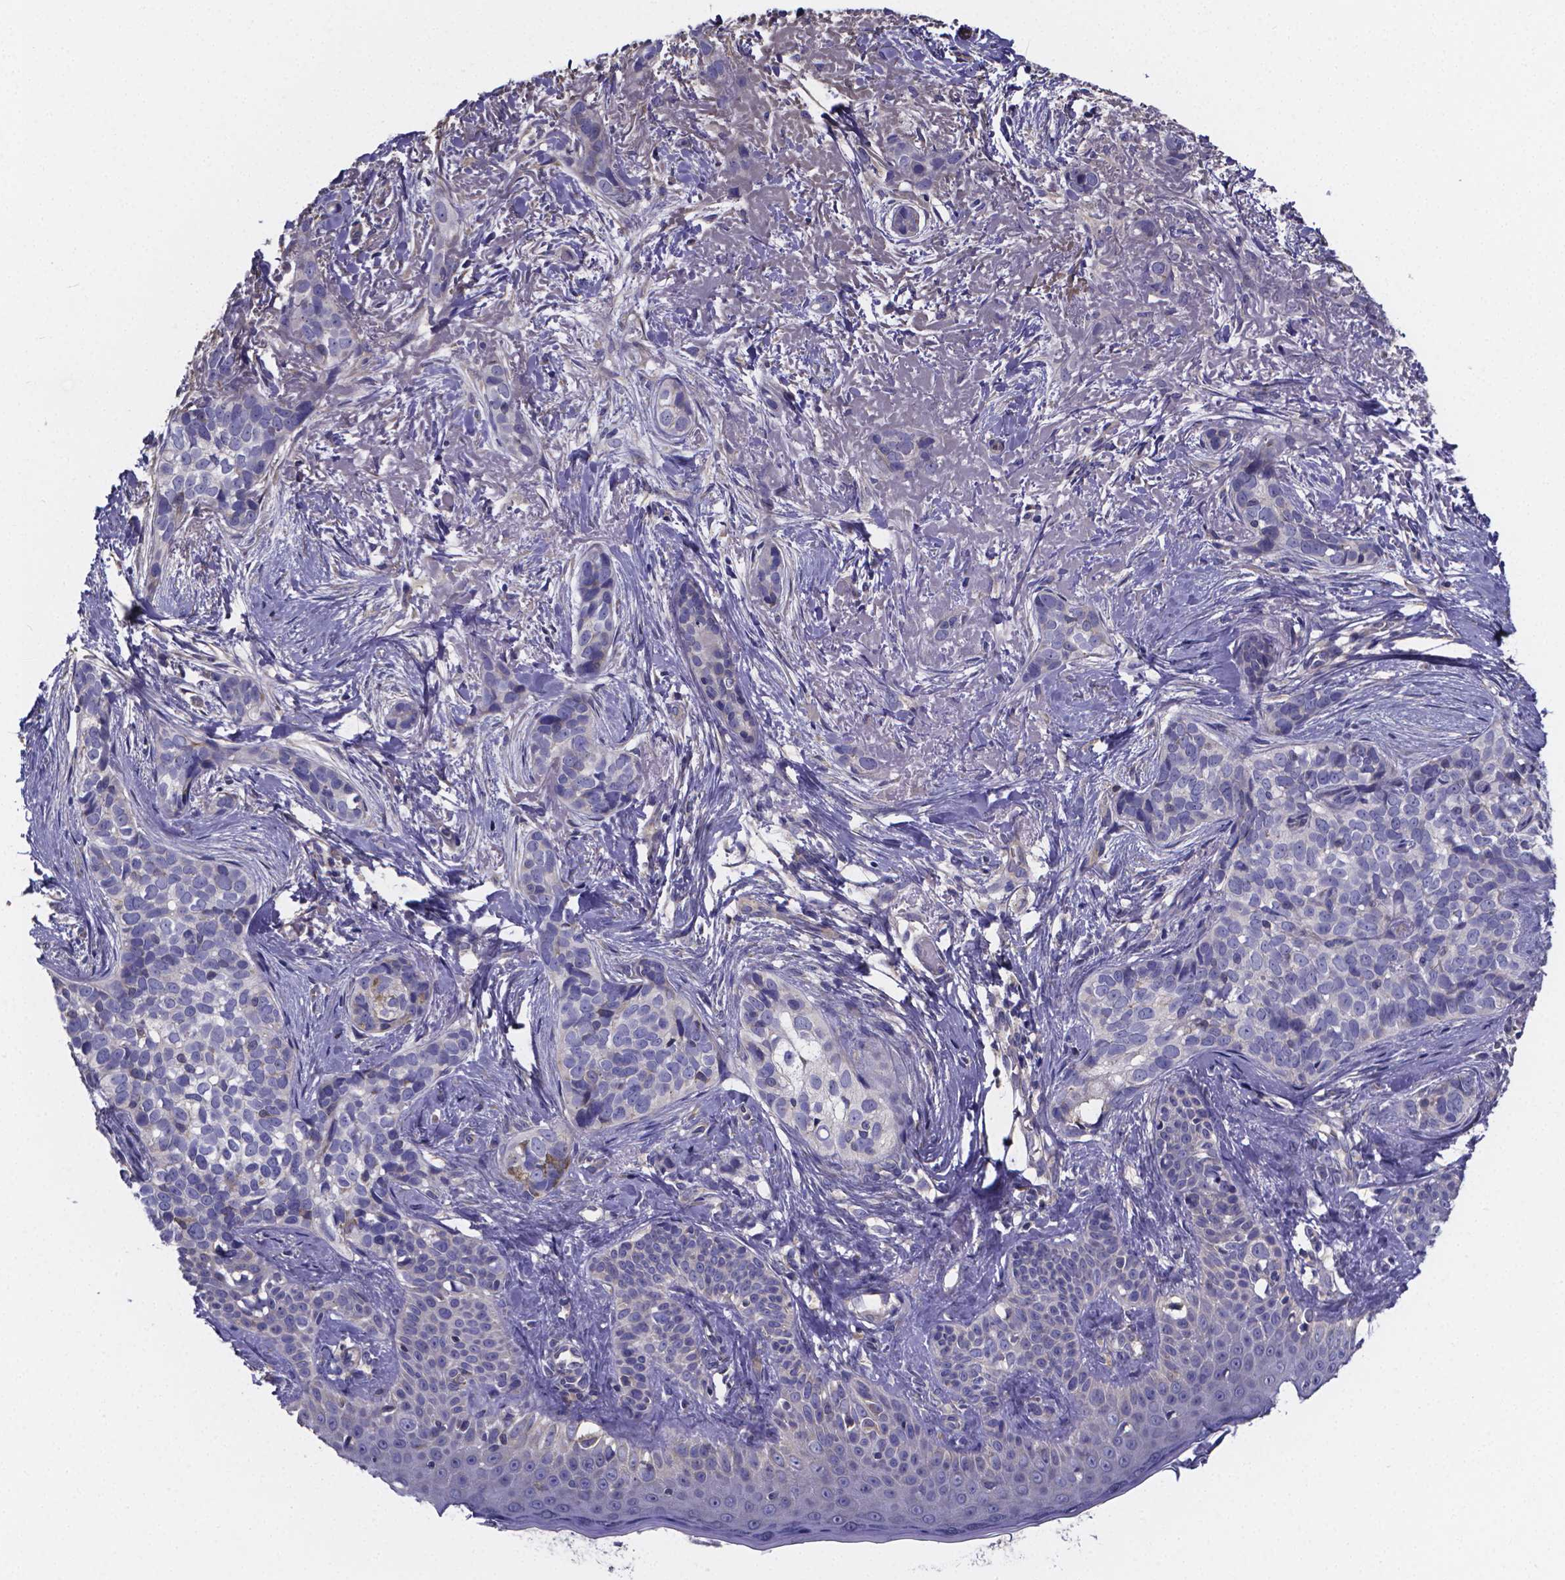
{"staining": {"intensity": "negative", "quantity": "none", "location": "none"}, "tissue": "skin cancer", "cell_type": "Tumor cells", "image_type": "cancer", "snomed": [{"axis": "morphology", "description": "Basal cell carcinoma"}, {"axis": "topography", "description": "Skin"}], "caption": "The immunohistochemistry histopathology image has no significant positivity in tumor cells of skin cancer tissue.", "gene": "SFRP4", "patient": {"sex": "male", "age": 87}}